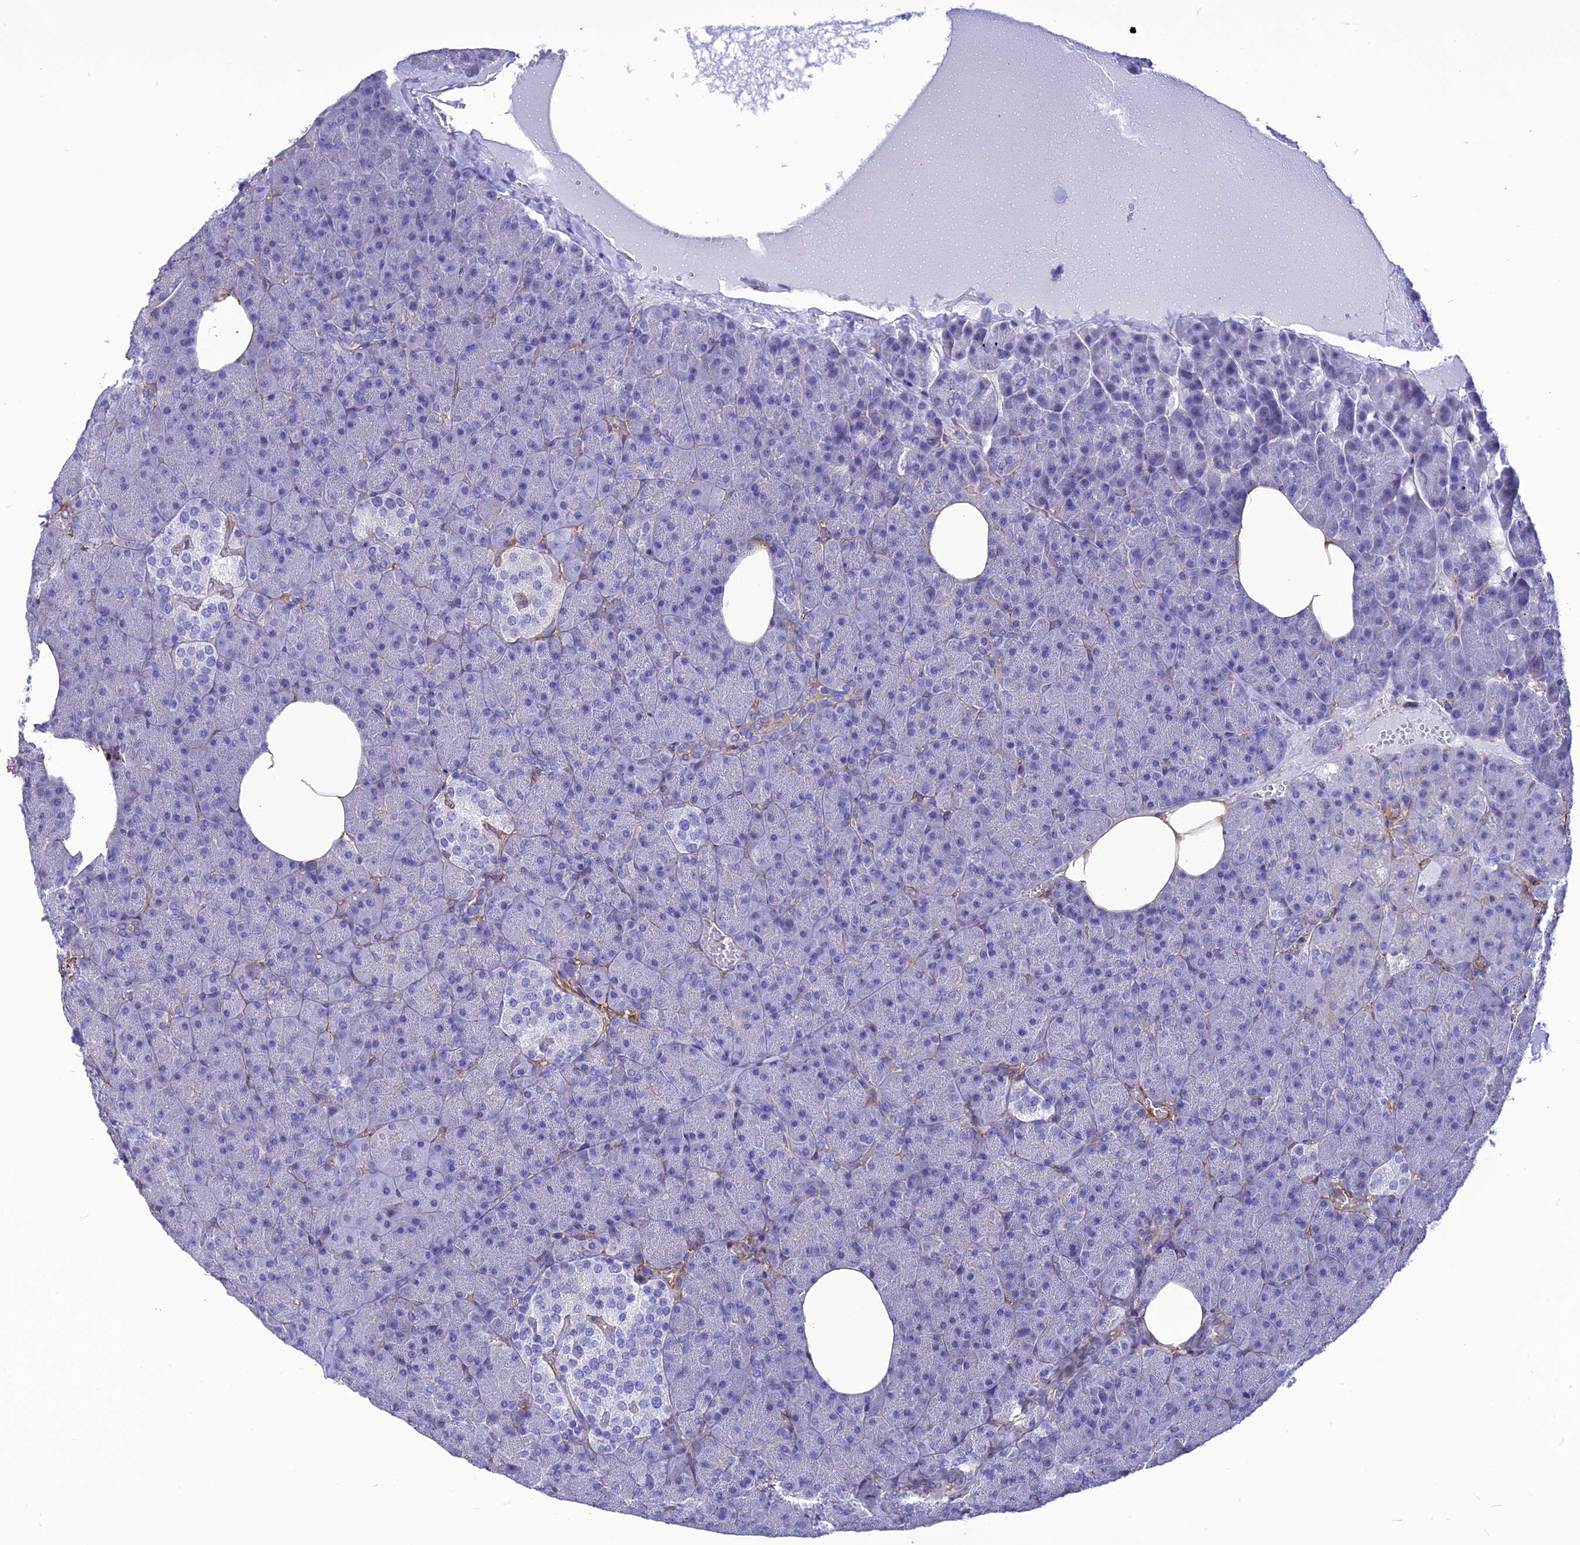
{"staining": {"intensity": "negative", "quantity": "none", "location": "none"}, "tissue": "pancreas", "cell_type": "Exocrine glandular cells", "image_type": "normal", "snomed": [{"axis": "morphology", "description": "Normal tissue, NOS"}, {"axis": "morphology", "description": "Carcinoid, malignant, NOS"}, {"axis": "topography", "description": "Pancreas"}], "caption": "A high-resolution micrograph shows immunohistochemistry (IHC) staining of benign pancreas, which demonstrates no significant staining in exocrine glandular cells. The staining was performed using DAB (3,3'-diaminobenzidine) to visualize the protein expression in brown, while the nuclei were stained in blue with hematoxylin (Magnification: 20x).", "gene": "NKD1", "patient": {"sex": "female", "age": 35}}